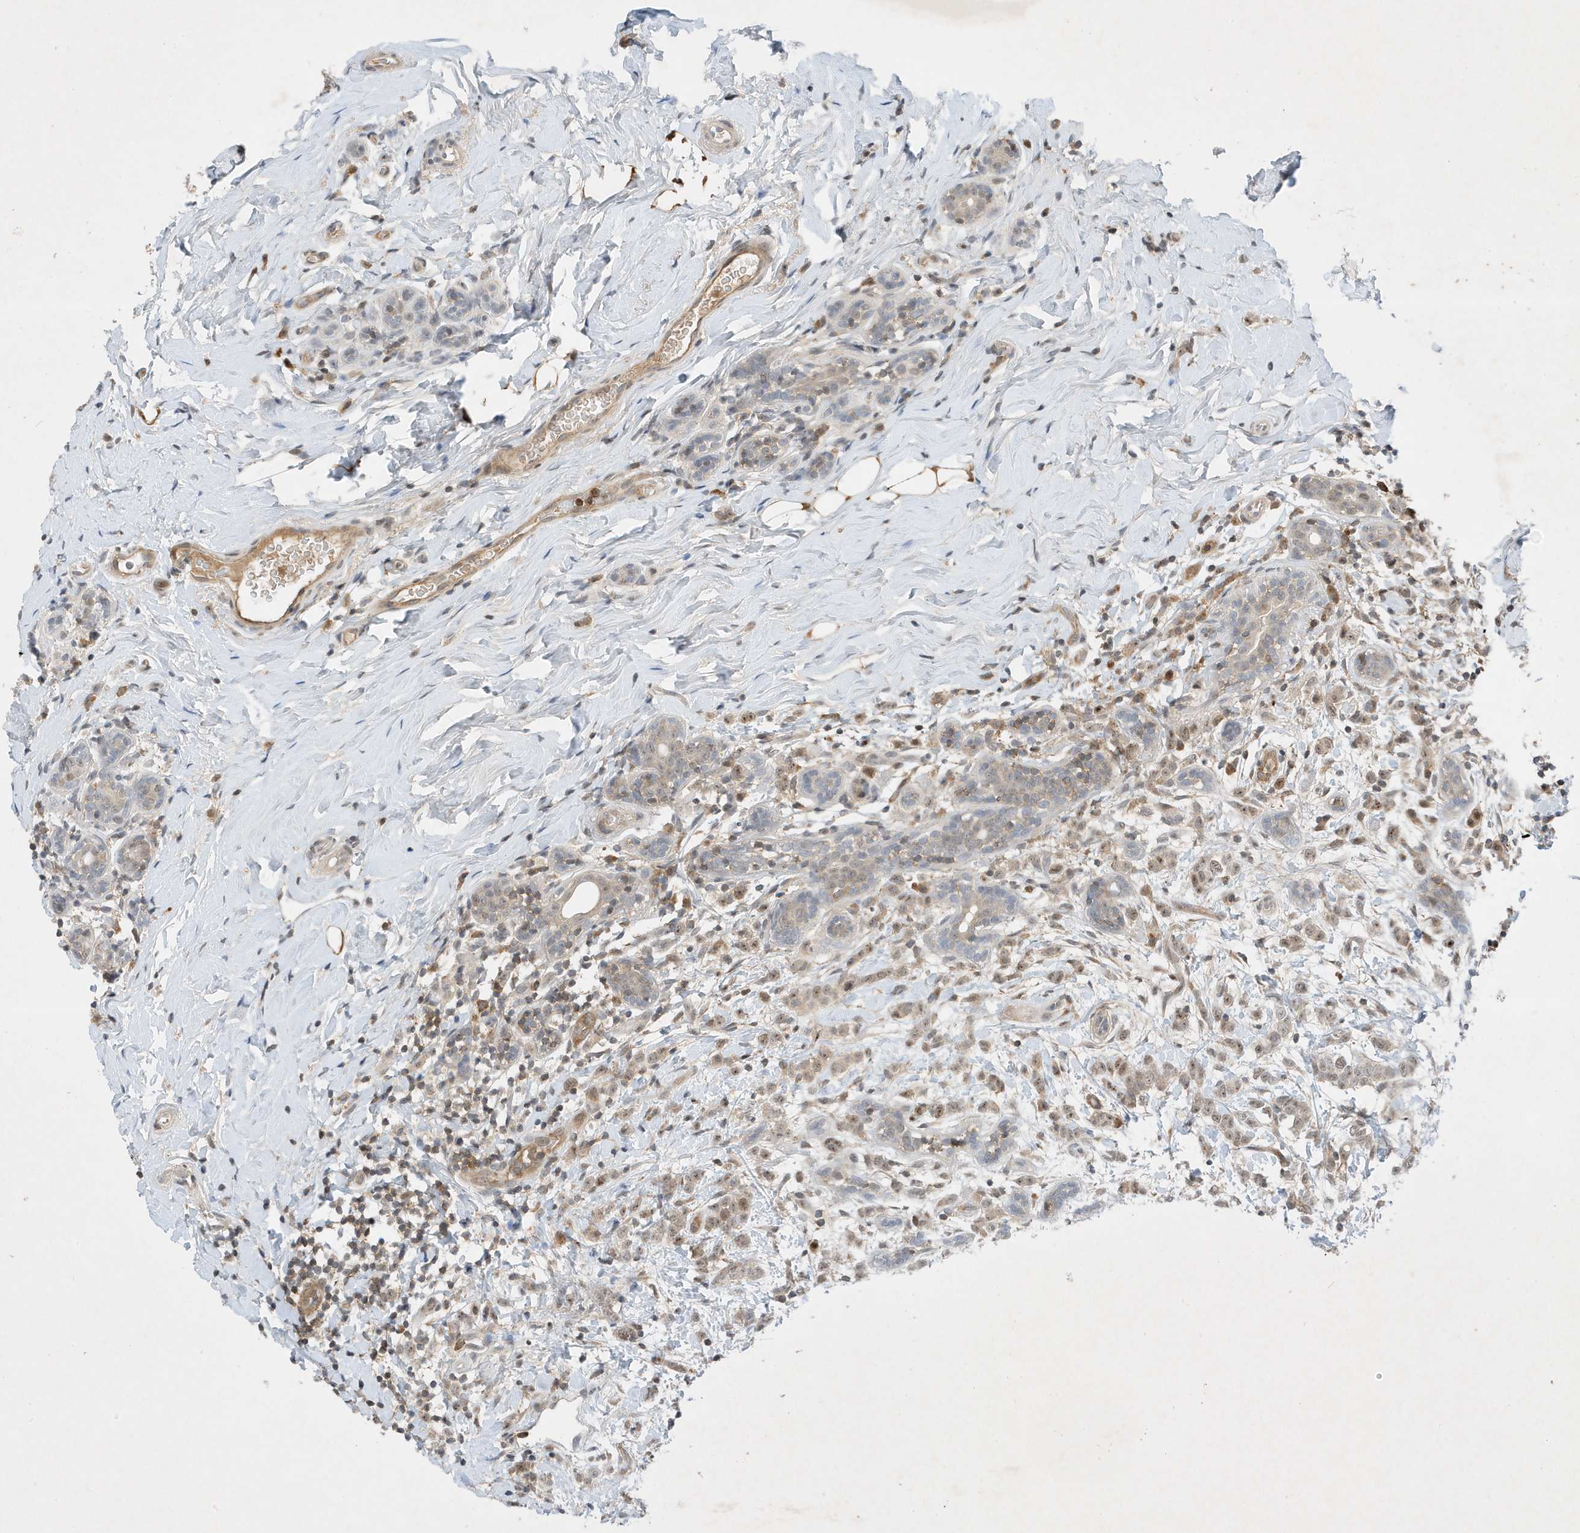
{"staining": {"intensity": "weak", "quantity": "25%-75%", "location": "nuclear"}, "tissue": "breast cancer", "cell_type": "Tumor cells", "image_type": "cancer", "snomed": [{"axis": "morphology", "description": "Normal tissue, NOS"}, {"axis": "morphology", "description": "Lobular carcinoma"}, {"axis": "topography", "description": "Breast"}], "caption": "Weak nuclear protein staining is appreciated in about 25%-75% of tumor cells in breast cancer (lobular carcinoma).", "gene": "MAST3", "patient": {"sex": "female", "age": 47}}